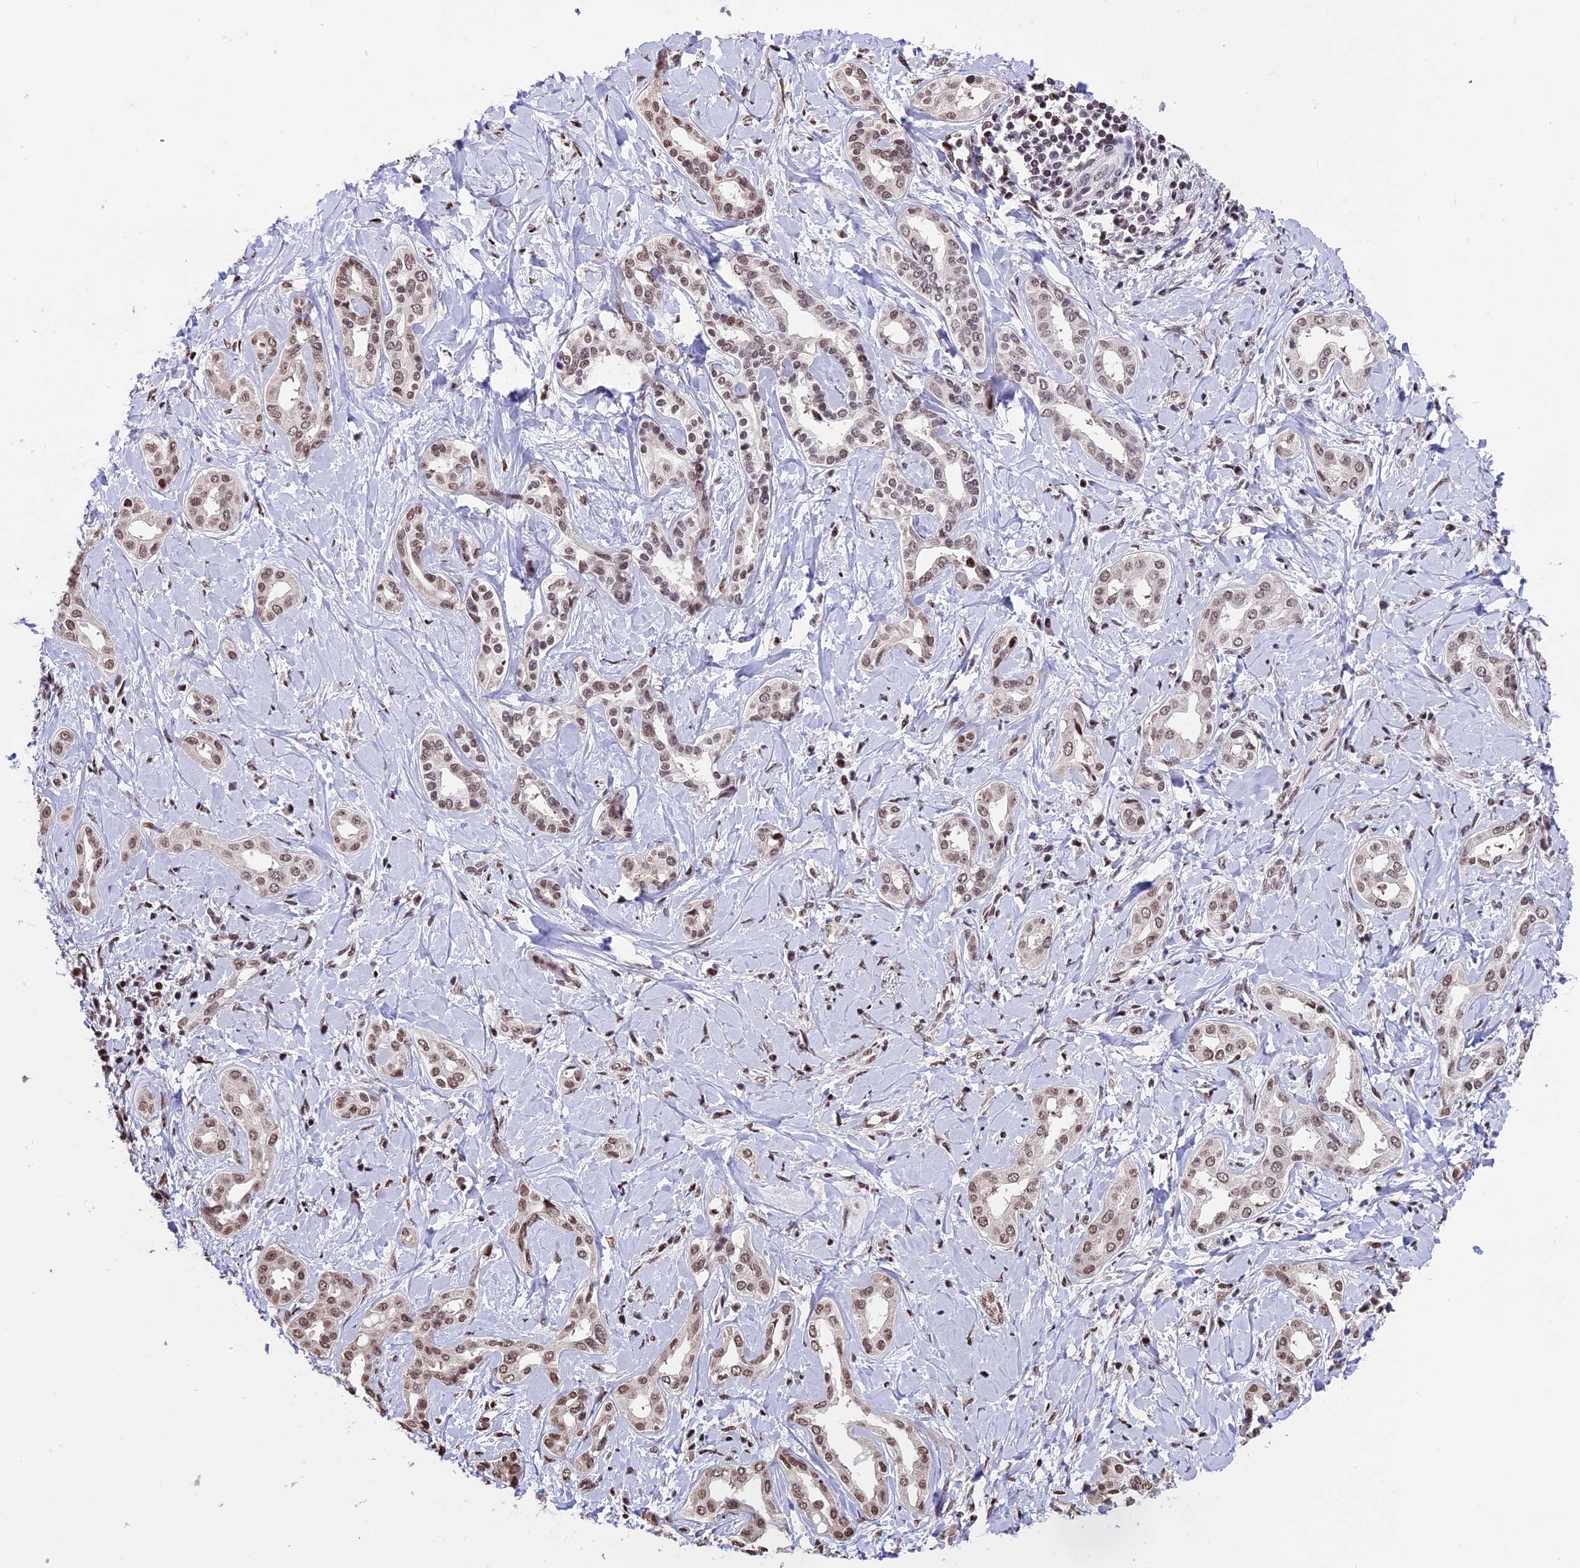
{"staining": {"intensity": "moderate", "quantity": ">75%", "location": "nuclear"}, "tissue": "liver cancer", "cell_type": "Tumor cells", "image_type": "cancer", "snomed": [{"axis": "morphology", "description": "Cholangiocarcinoma"}, {"axis": "topography", "description": "Liver"}], "caption": "Cholangiocarcinoma (liver) was stained to show a protein in brown. There is medium levels of moderate nuclear positivity in approximately >75% of tumor cells.", "gene": "POLR3E", "patient": {"sex": "female", "age": 77}}